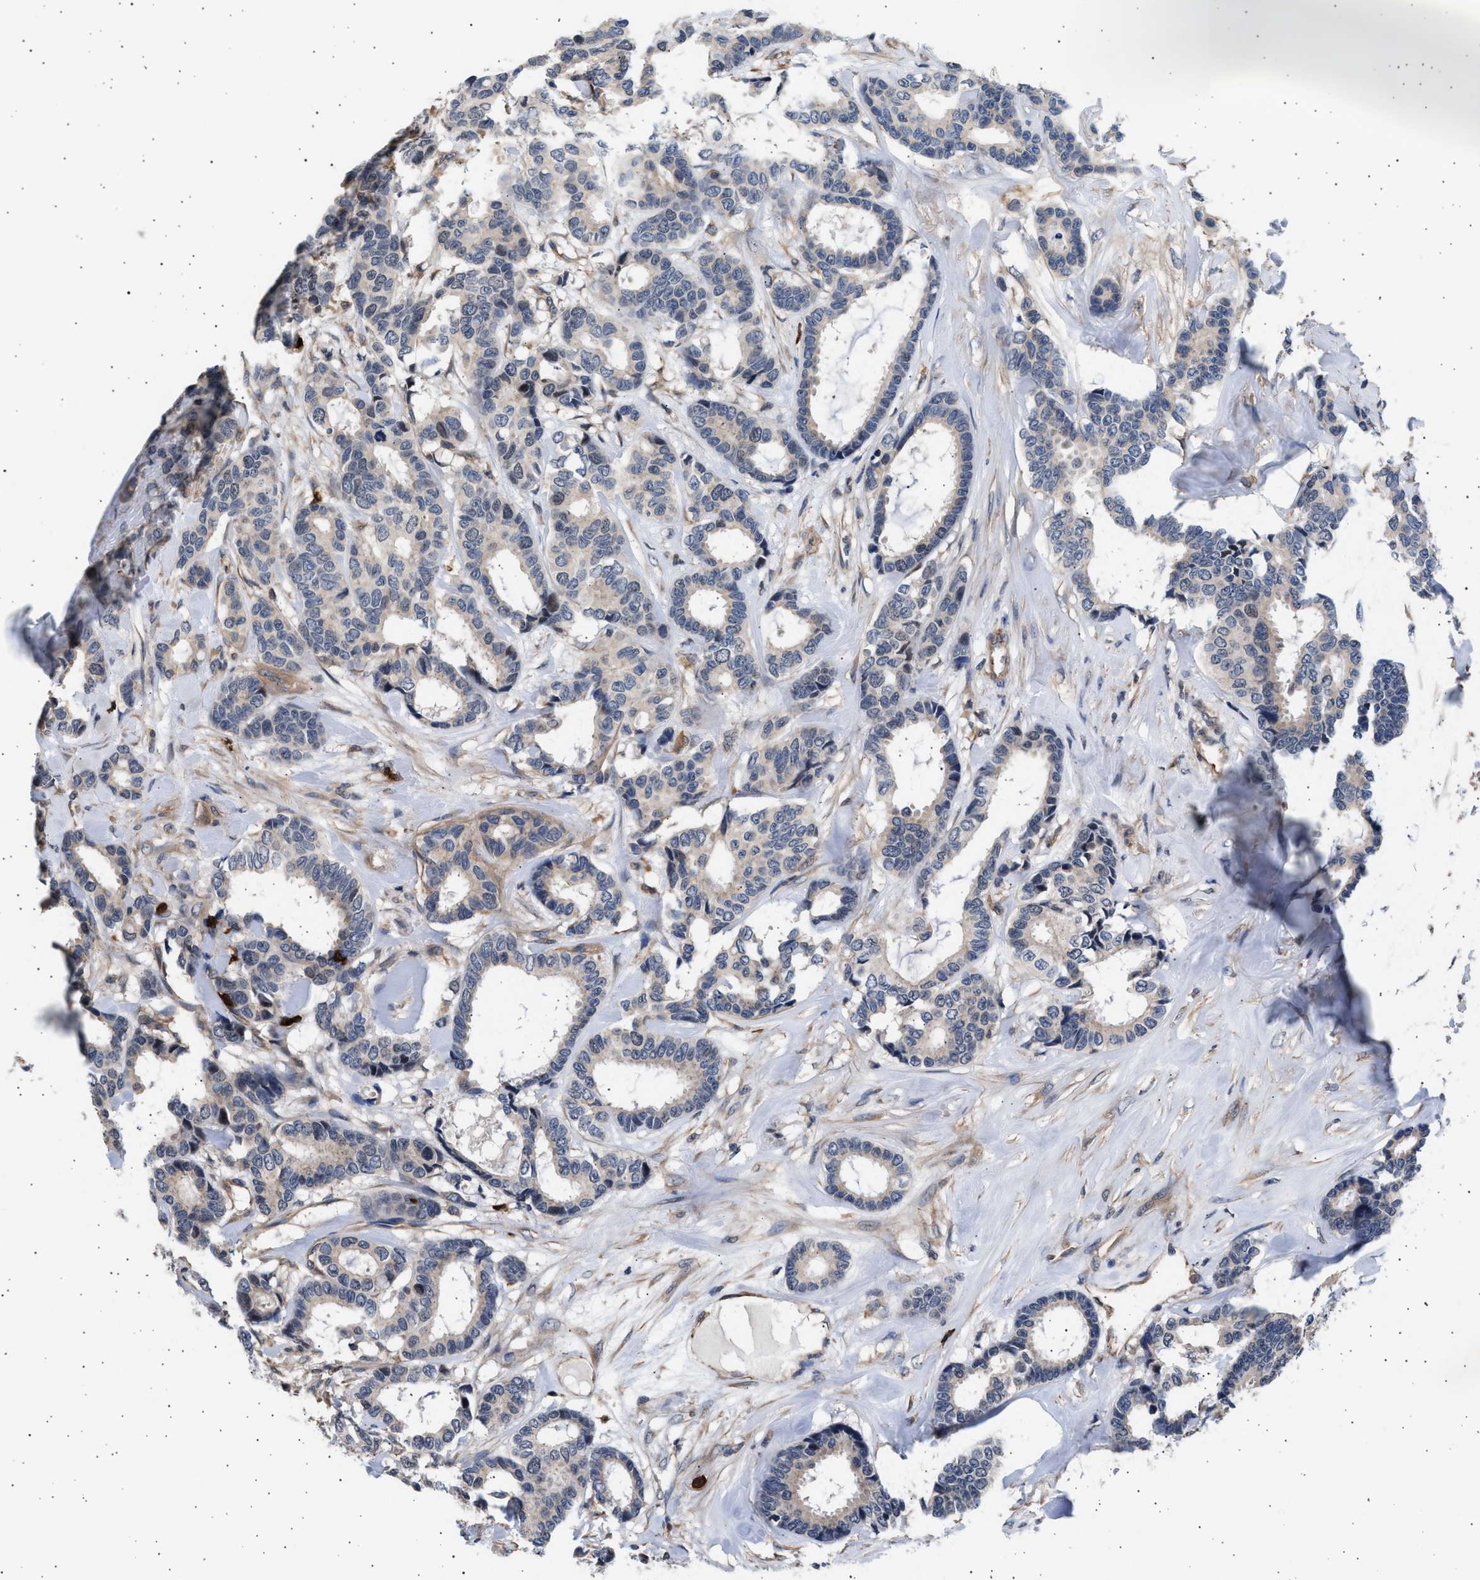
{"staining": {"intensity": "negative", "quantity": "none", "location": "none"}, "tissue": "breast cancer", "cell_type": "Tumor cells", "image_type": "cancer", "snomed": [{"axis": "morphology", "description": "Duct carcinoma"}, {"axis": "topography", "description": "Breast"}], "caption": "Immunohistochemical staining of infiltrating ductal carcinoma (breast) exhibits no significant expression in tumor cells.", "gene": "GRAP2", "patient": {"sex": "female", "age": 87}}